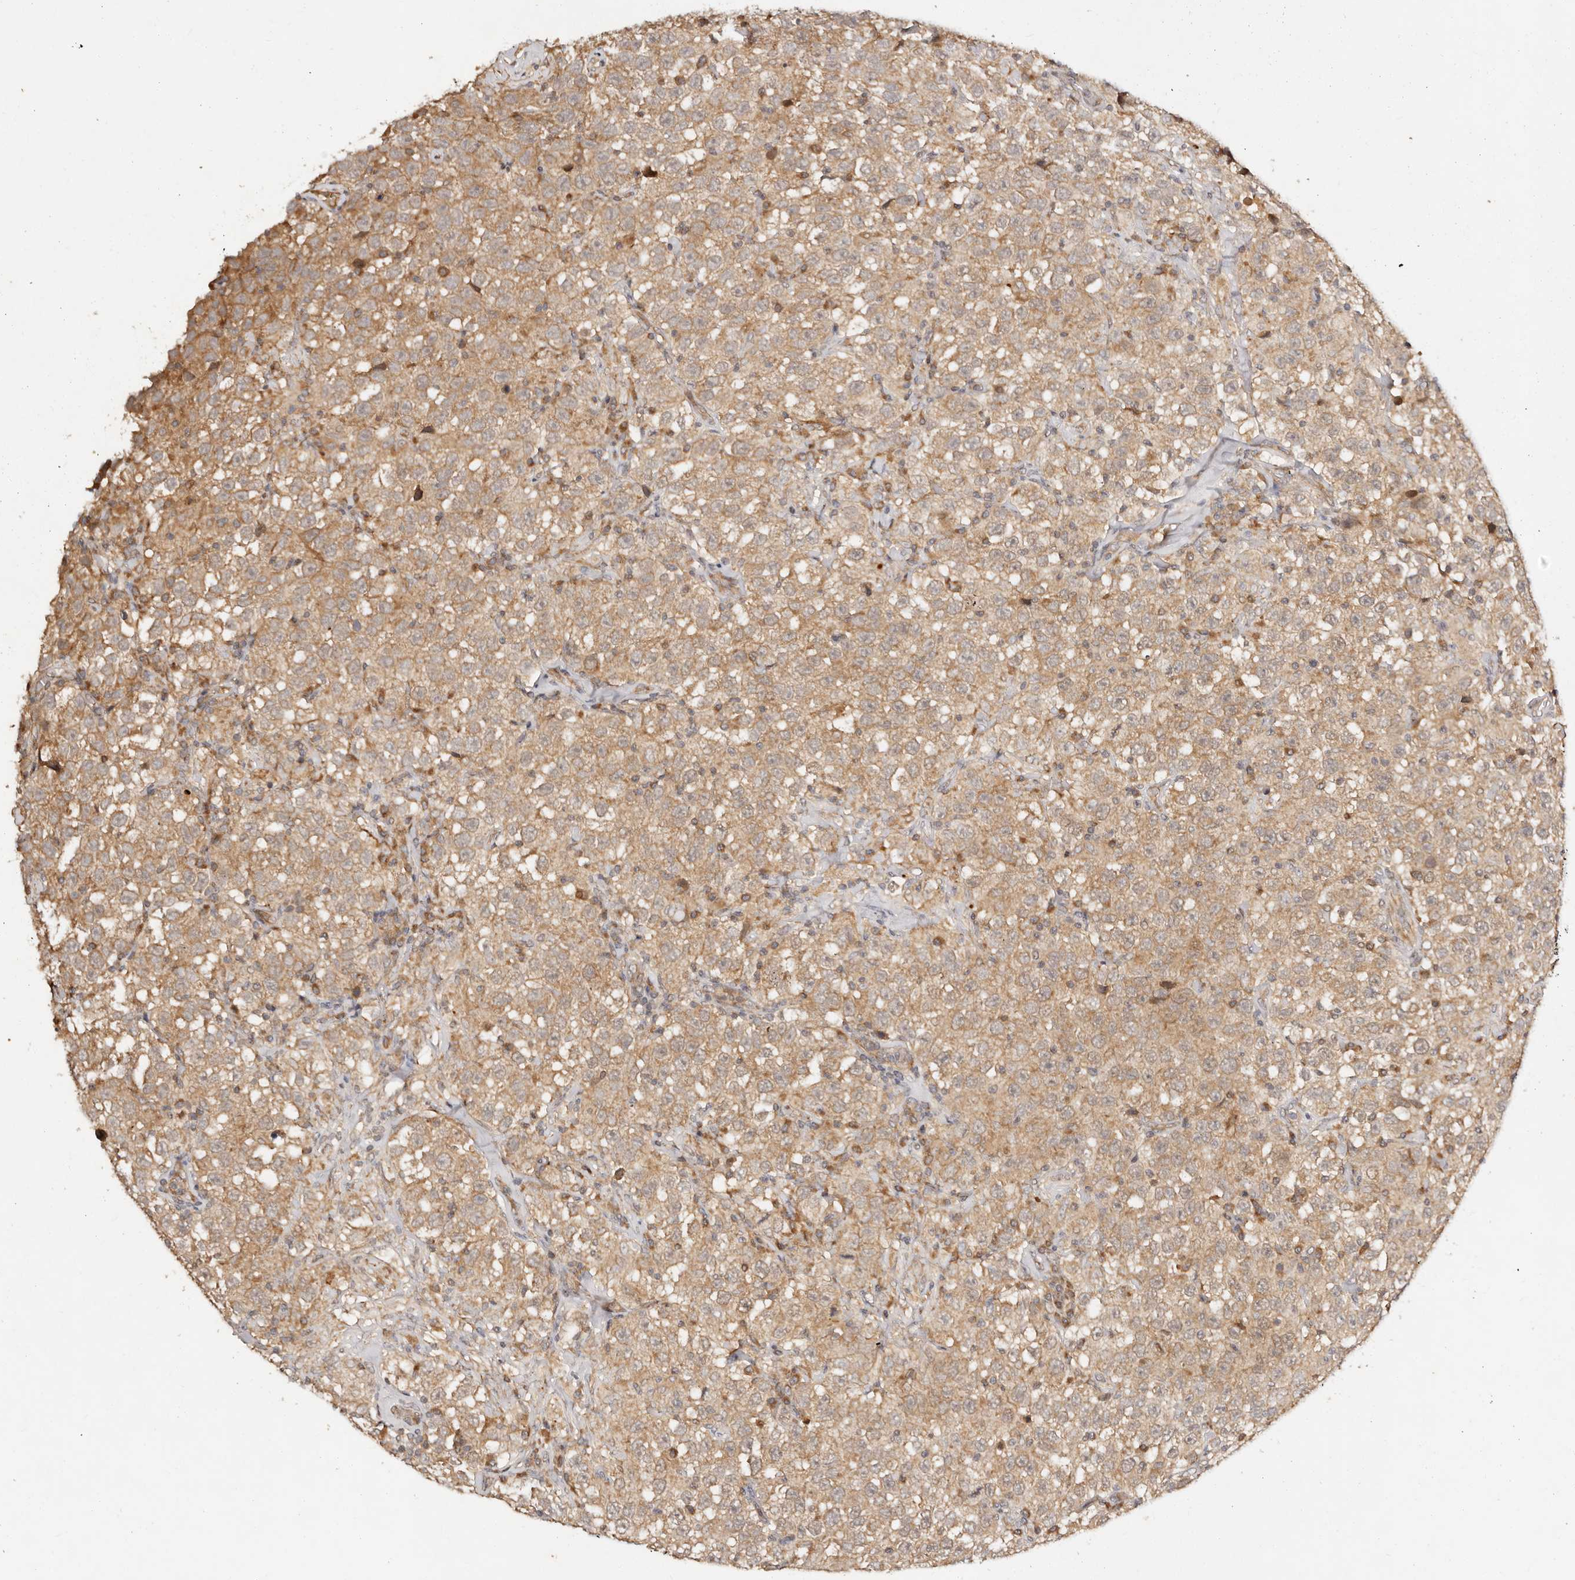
{"staining": {"intensity": "moderate", "quantity": ">75%", "location": "cytoplasmic/membranous"}, "tissue": "testis cancer", "cell_type": "Tumor cells", "image_type": "cancer", "snomed": [{"axis": "morphology", "description": "Seminoma, NOS"}, {"axis": "topography", "description": "Testis"}], "caption": "High-magnification brightfield microscopy of seminoma (testis) stained with DAB (brown) and counterstained with hematoxylin (blue). tumor cells exhibit moderate cytoplasmic/membranous positivity is identified in about>75% of cells.", "gene": "DENND11", "patient": {"sex": "male", "age": 41}}